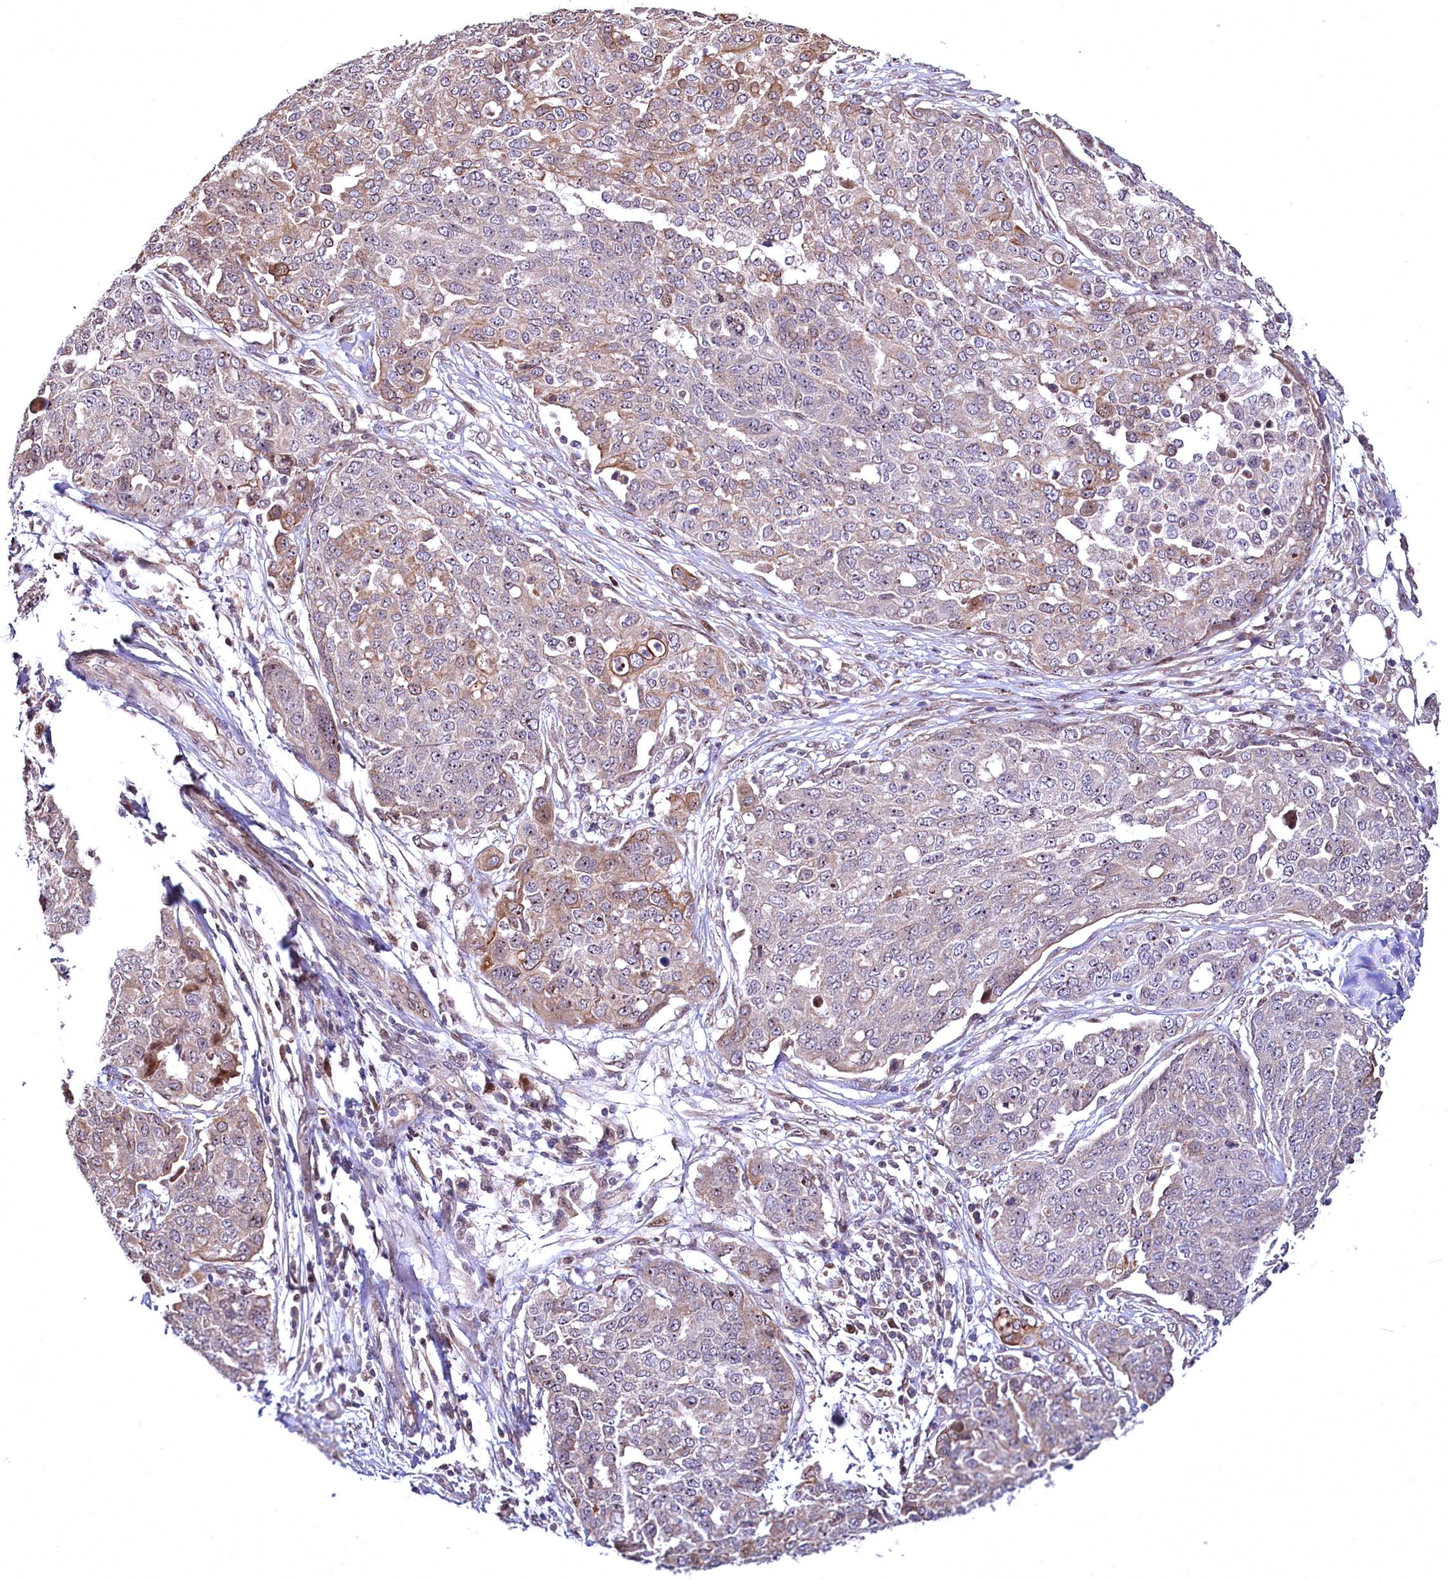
{"staining": {"intensity": "moderate", "quantity": "<25%", "location": "cytoplasmic/membranous"}, "tissue": "ovarian cancer", "cell_type": "Tumor cells", "image_type": "cancer", "snomed": [{"axis": "morphology", "description": "Cystadenocarcinoma, serous, NOS"}, {"axis": "topography", "description": "Soft tissue"}, {"axis": "topography", "description": "Ovary"}], "caption": "Immunohistochemistry (IHC) (DAB (3,3'-diaminobenzidine)) staining of ovarian serous cystadenocarcinoma displays moderate cytoplasmic/membranous protein expression in approximately <25% of tumor cells. Nuclei are stained in blue.", "gene": "N4BP2L1", "patient": {"sex": "female", "age": 57}}